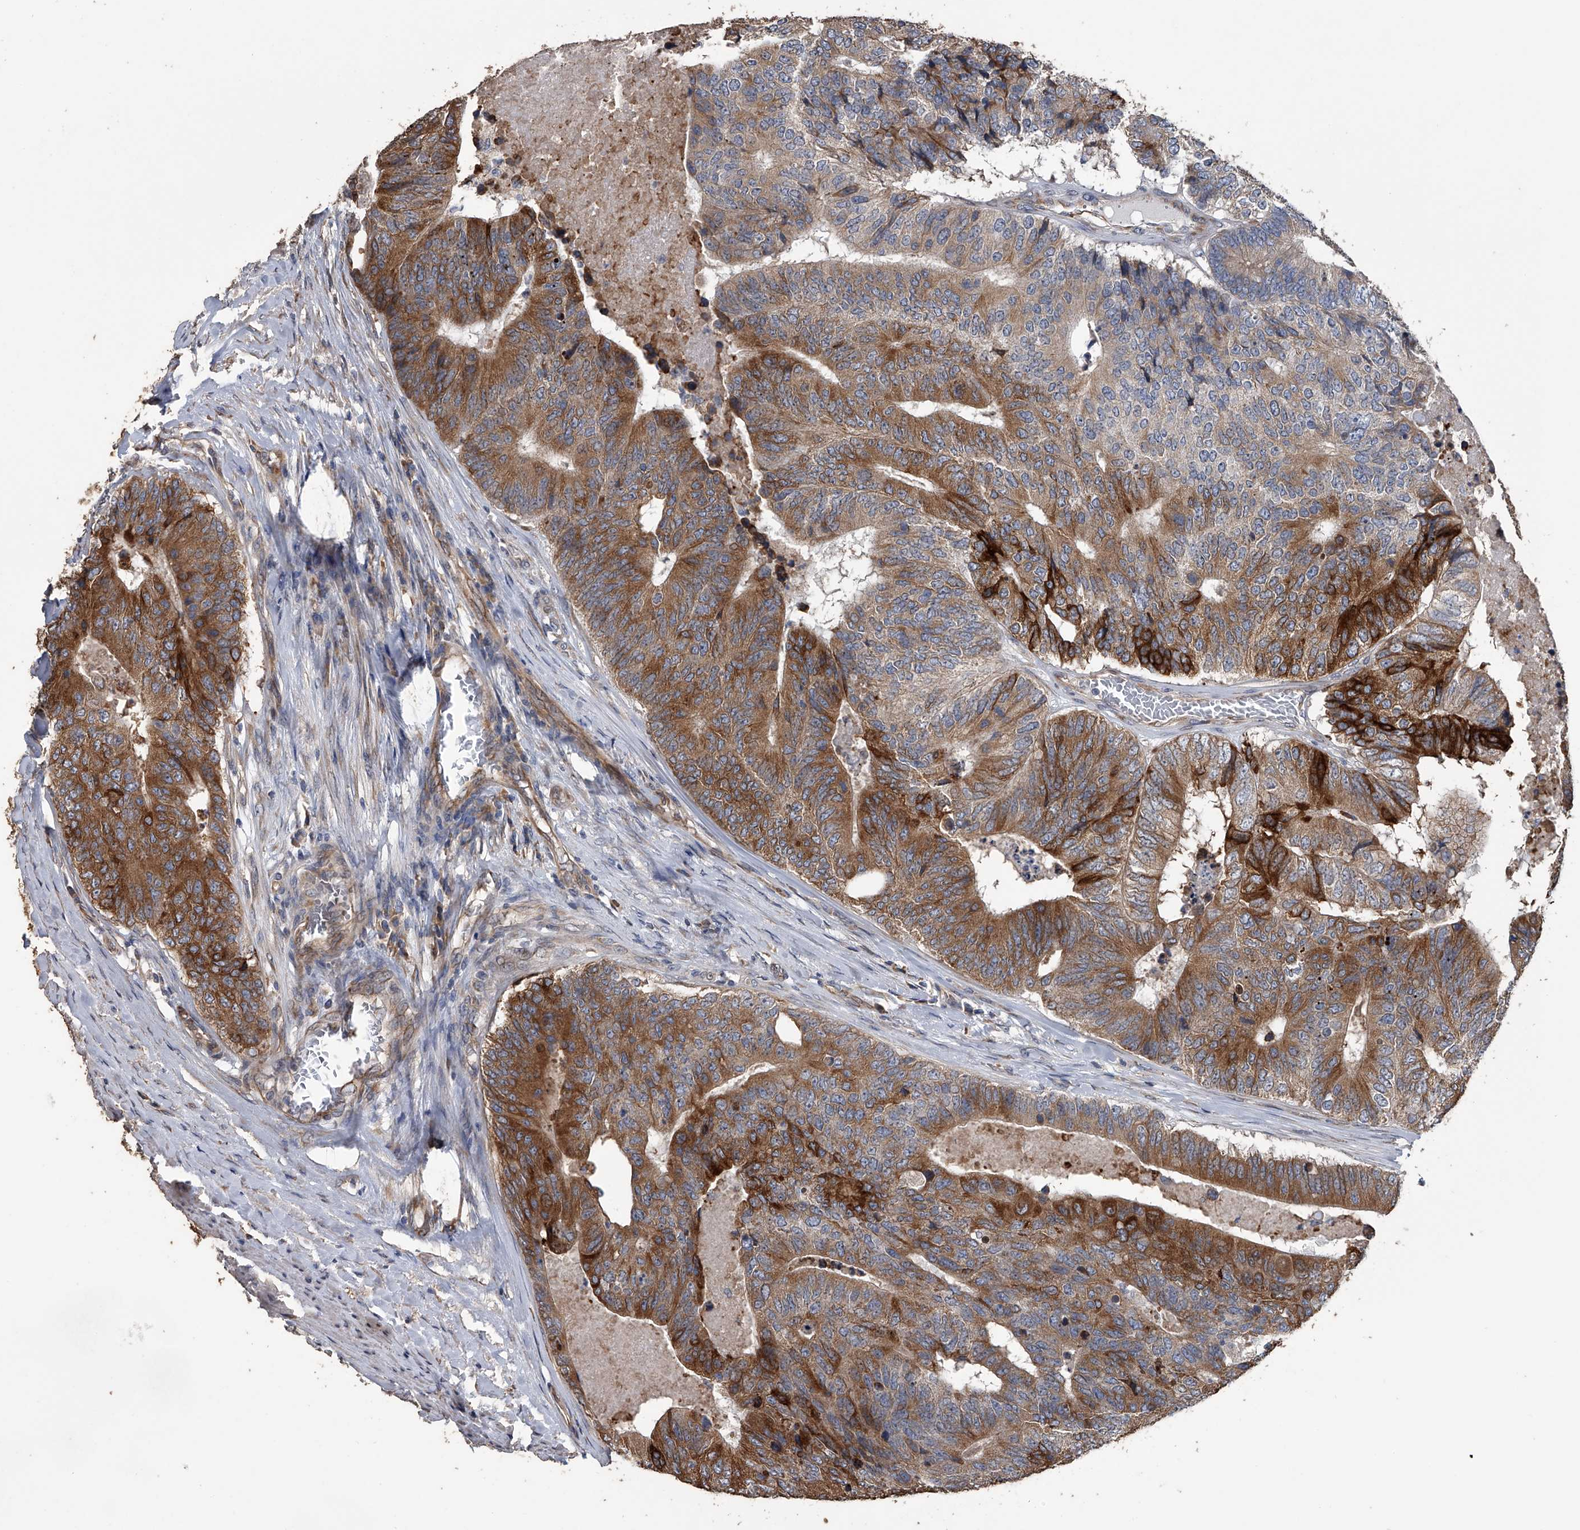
{"staining": {"intensity": "strong", "quantity": ">75%", "location": "cytoplasmic/membranous"}, "tissue": "colorectal cancer", "cell_type": "Tumor cells", "image_type": "cancer", "snomed": [{"axis": "morphology", "description": "Adenocarcinoma, NOS"}, {"axis": "topography", "description": "Colon"}], "caption": "Protein staining reveals strong cytoplasmic/membranous staining in about >75% of tumor cells in colorectal cancer (adenocarcinoma).", "gene": "PCLO", "patient": {"sex": "female", "age": 67}}